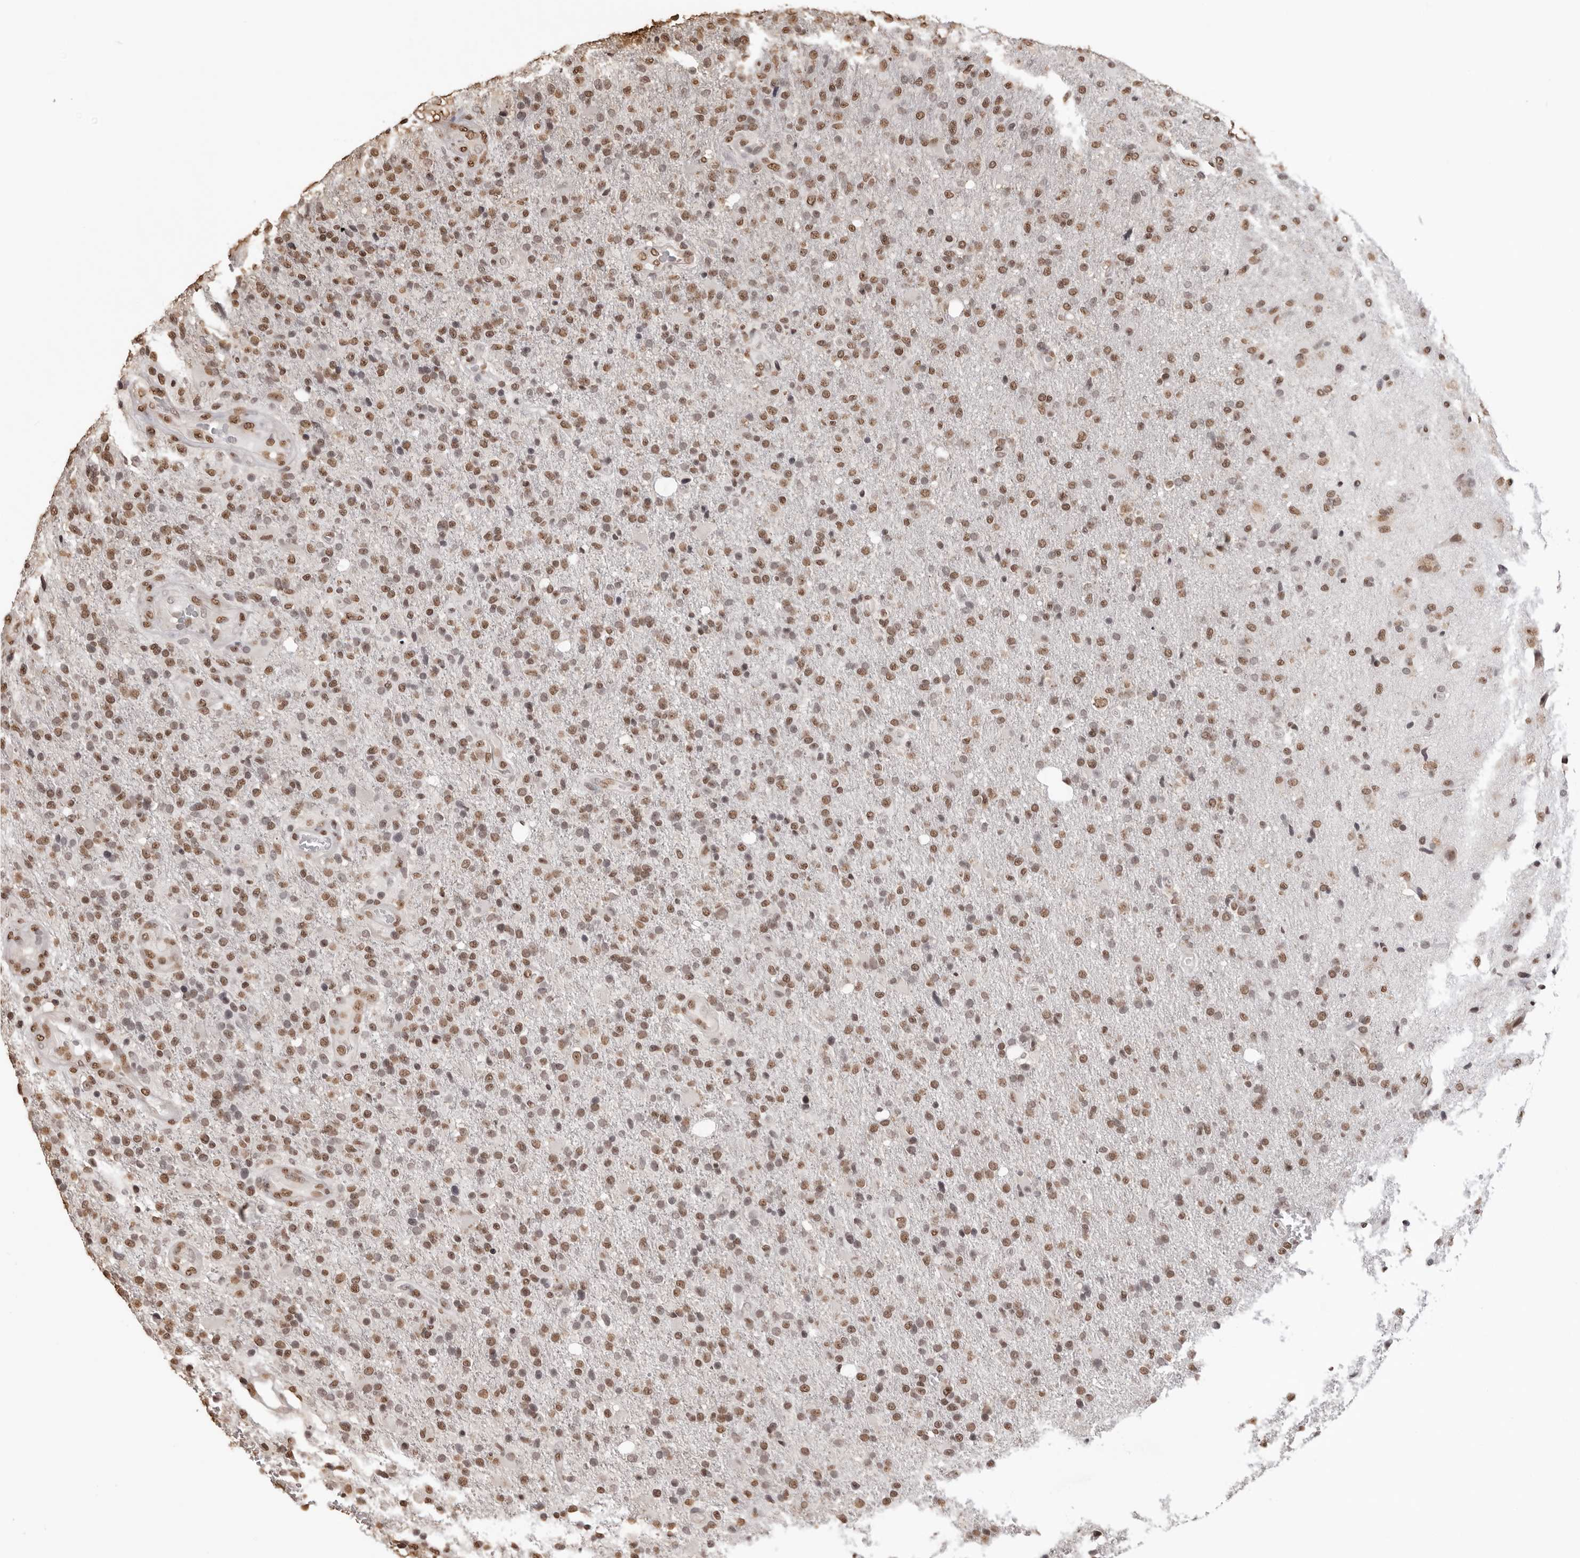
{"staining": {"intensity": "moderate", "quantity": ">75%", "location": "nuclear"}, "tissue": "glioma", "cell_type": "Tumor cells", "image_type": "cancer", "snomed": [{"axis": "morphology", "description": "Glioma, malignant, High grade"}, {"axis": "topography", "description": "Brain"}], "caption": "Glioma tissue exhibits moderate nuclear expression in approximately >75% of tumor cells, visualized by immunohistochemistry.", "gene": "OLIG3", "patient": {"sex": "male", "age": 72}}